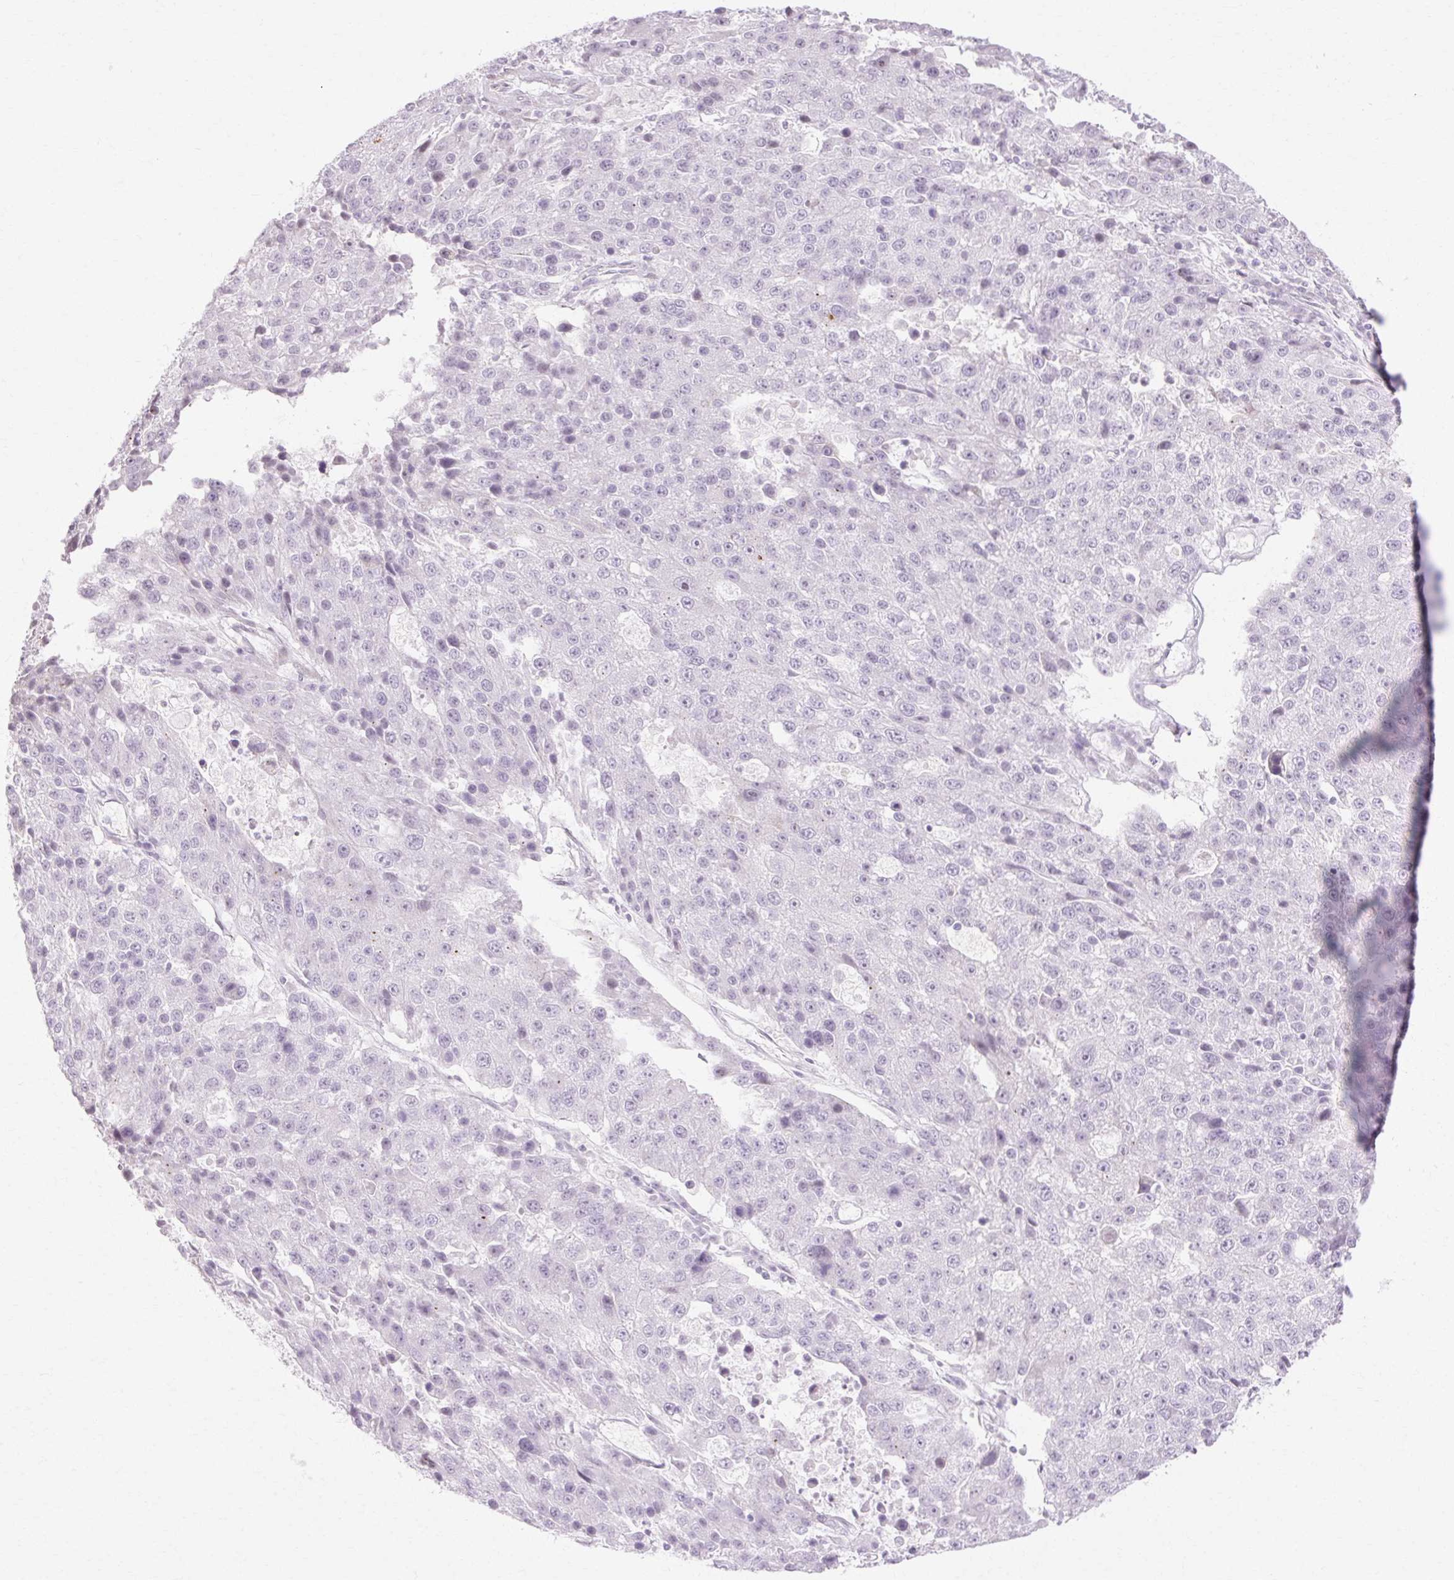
{"staining": {"intensity": "negative", "quantity": "none", "location": "none"}, "tissue": "stomach cancer", "cell_type": "Tumor cells", "image_type": "cancer", "snomed": [{"axis": "morphology", "description": "Adenocarcinoma, NOS"}, {"axis": "topography", "description": "Stomach"}], "caption": "High magnification brightfield microscopy of stomach cancer stained with DAB (3,3'-diaminobenzidine) (brown) and counterstained with hematoxylin (blue): tumor cells show no significant positivity.", "gene": "C3orf49", "patient": {"sex": "male", "age": 71}}